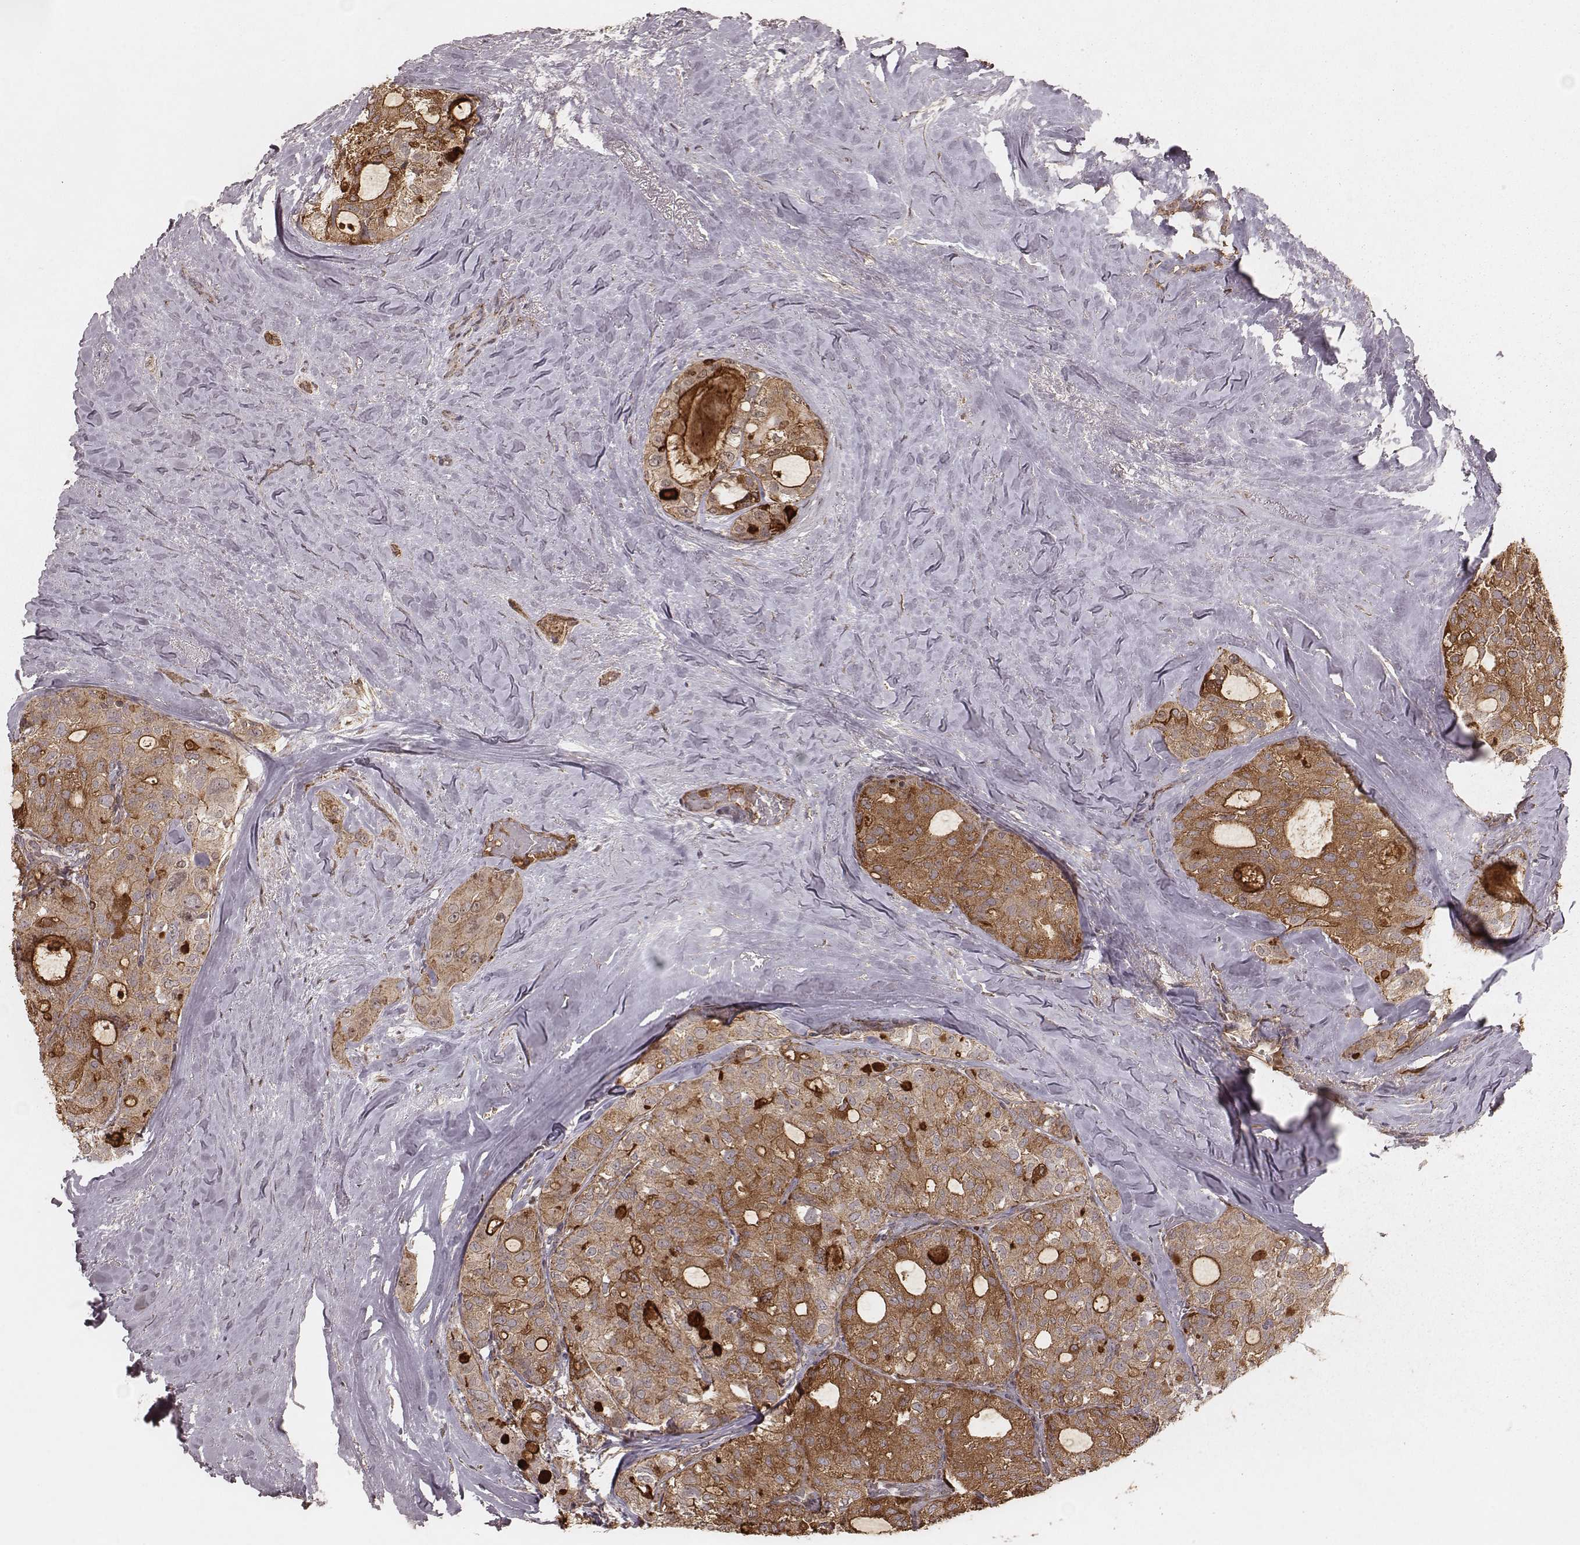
{"staining": {"intensity": "moderate", "quantity": ">75%", "location": "cytoplasmic/membranous"}, "tissue": "thyroid cancer", "cell_type": "Tumor cells", "image_type": "cancer", "snomed": [{"axis": "morphology", "description": "Follicular adenoma carcinoma, NOS"}, {"axis": "topography", "description": "Thyroid gland"}], "caption": "An immunohistochemistry (IHC) micrograph of neoplastic tissue is shown. Protein staining in brown shows moderate cytoplasmic/membranous positivity in thyroid follicular adenoma carcinoma within tumor cells. The staining was performed using DAB (3,3'-diaminobenzidine) to visualize the protein expression in brown, while the nuclei were stained in blue with hematoxylin (Magnification: 20x).", "gene": "NDUFA7", "patient": {"sex": "male", "age": 75}}